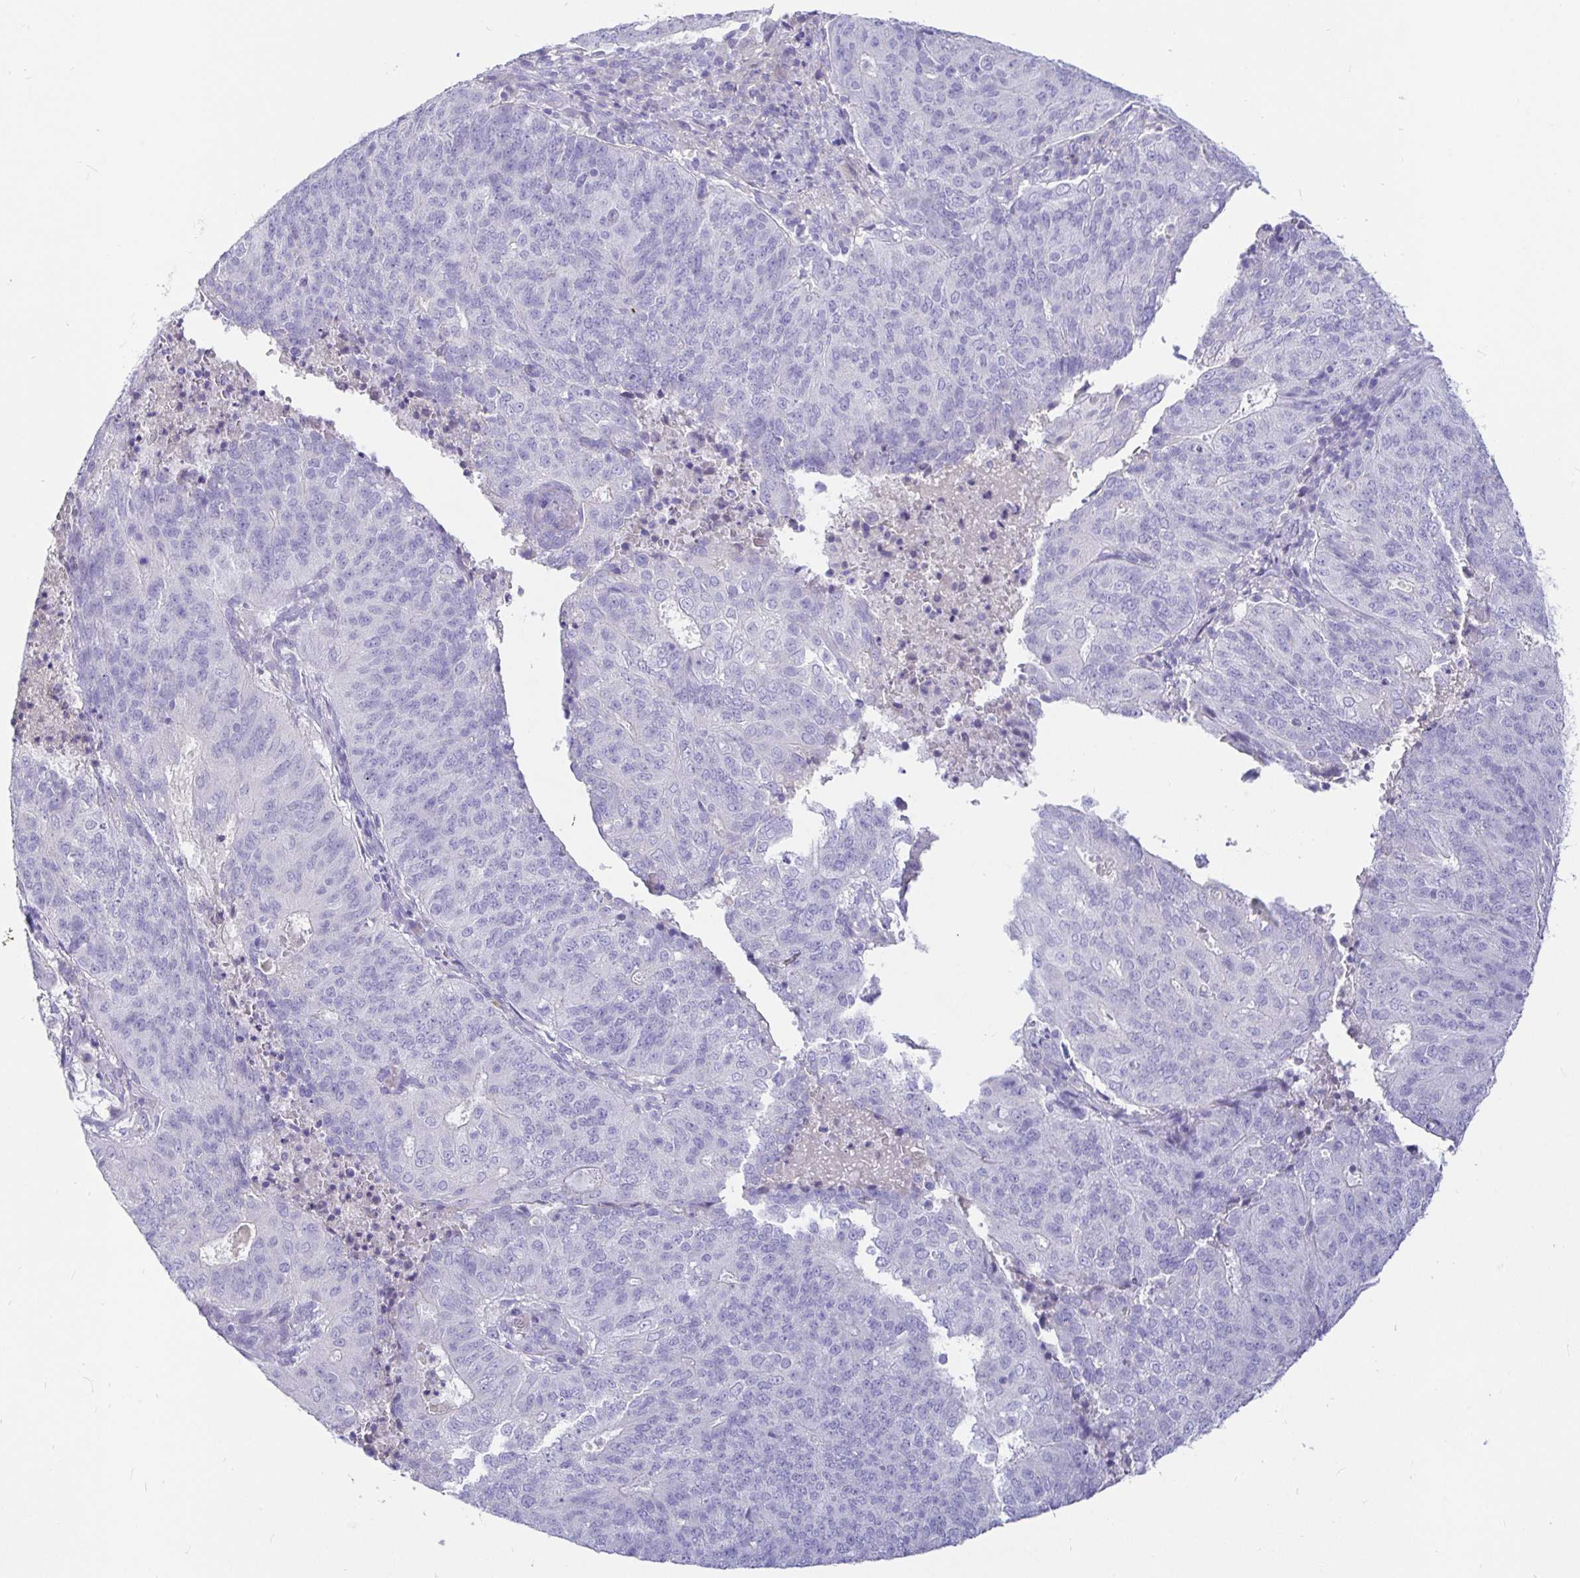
{"staining": {"intensity": "negative", "quantity": "none", "location": "none"}, "tissue": "endometrial cancer", "cell_type": "Tumor cells", "image_type": "cancer", "snomed": [{"axis": "morphology", "description": "Adenocarcinoma, NOS"}, {"axis": "topography", "description": "Endometrium"}], "caption": "Micrograph shows no significant protein positivity in tumor cells of endometrial cancer.", "gene": "TPTE", "patient": {"sex": "female", "age": 82}}